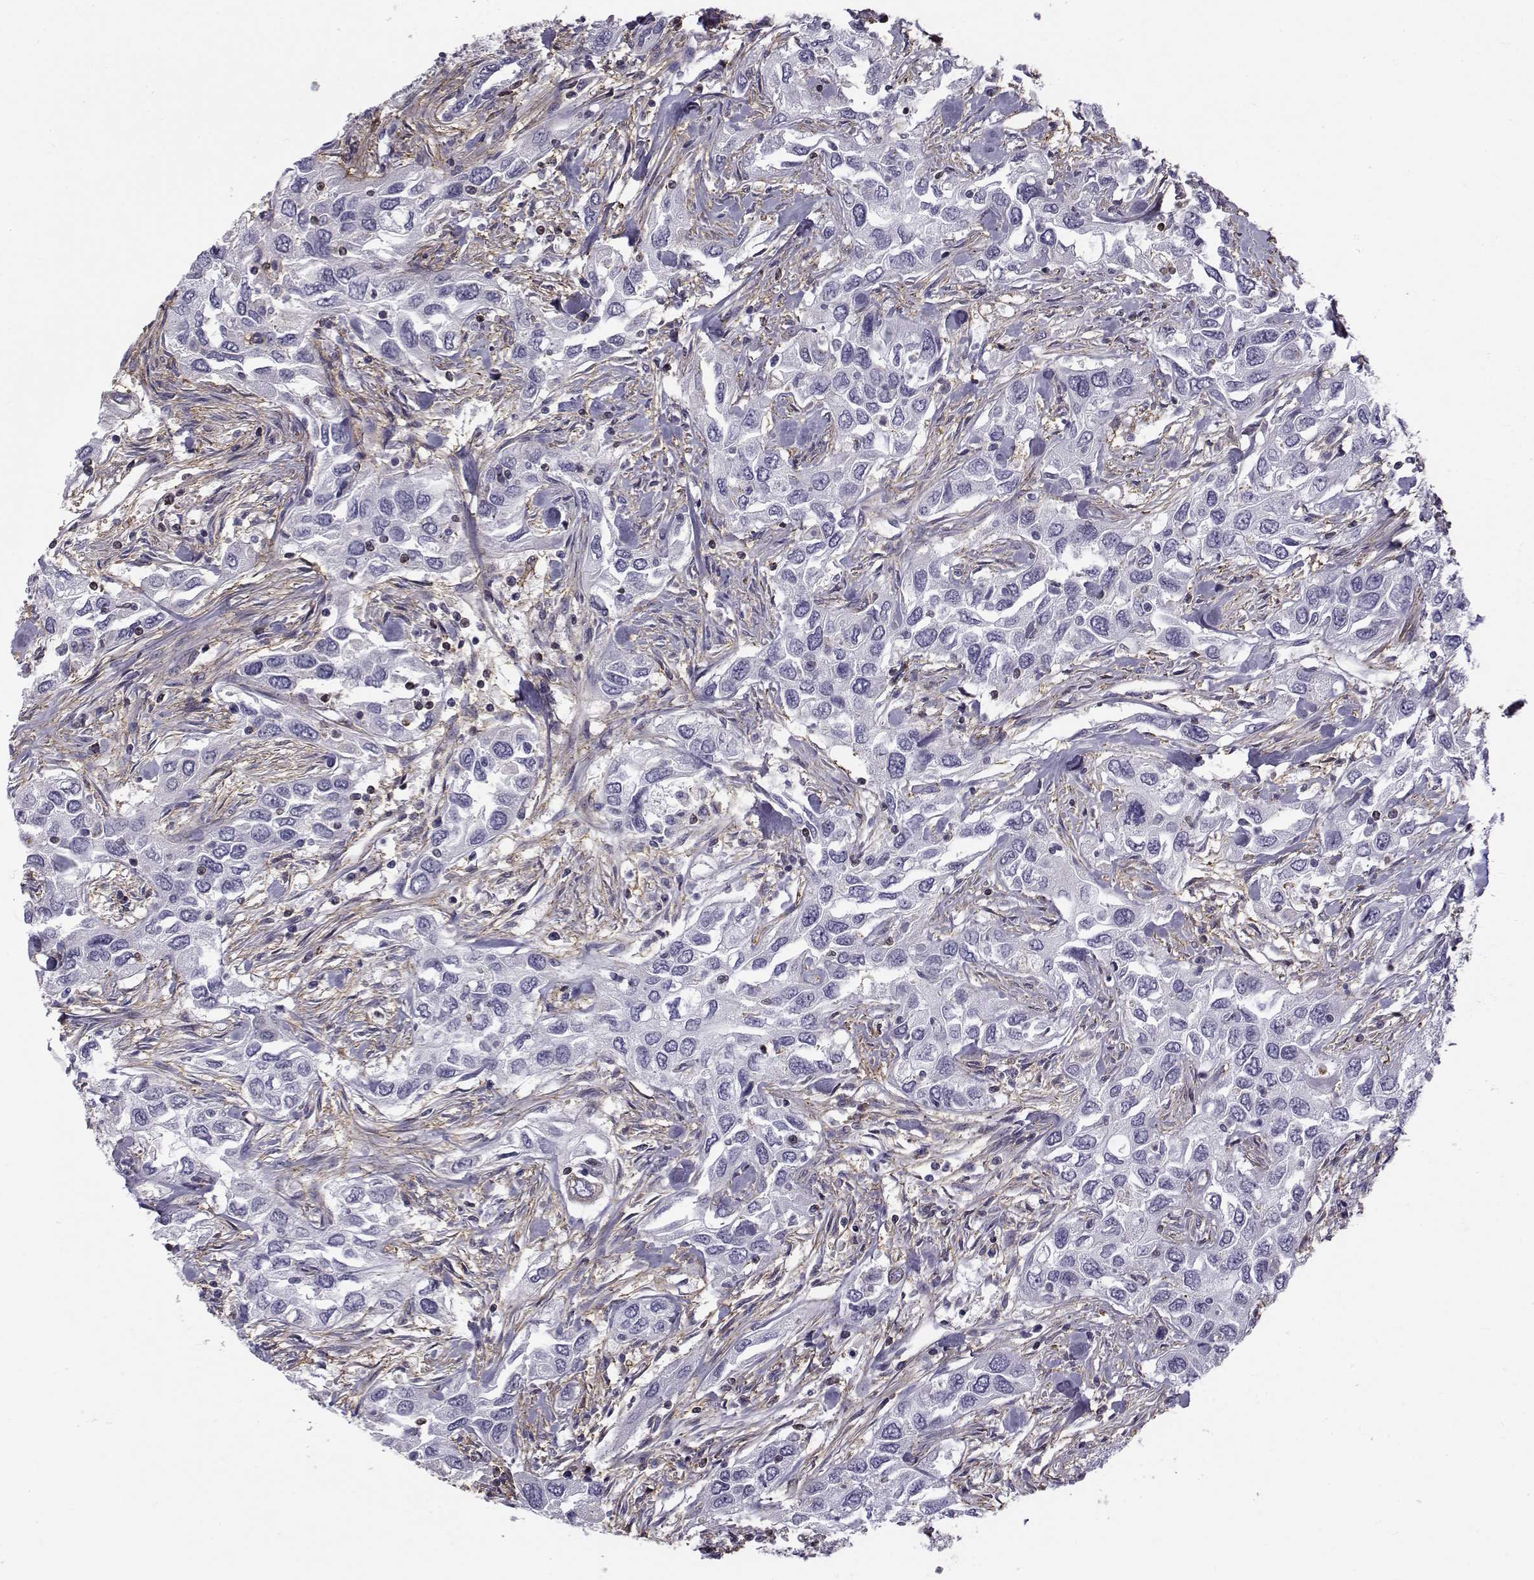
{"staining": {"intensity": "negative", "quantity": "none", "location": "none"}, "tissue": "urothelial cancer", "cell_type": "Tumor cells", "image_type": "cancer", "snomed": [{"axis": "morphology", "description": "Urothelial carcinoma, High grade"}, {"axis": "topography", "description": "Urinary bladder"}], "caption": "High magnification brightfield microscopy of urothelial cancer stained with DAB (brown) and counterstained with hematoxylin (blue): tumor cells show no significant staining.", "gene": "LRRC27", "patient": {"sex": "male", "age": 76}}